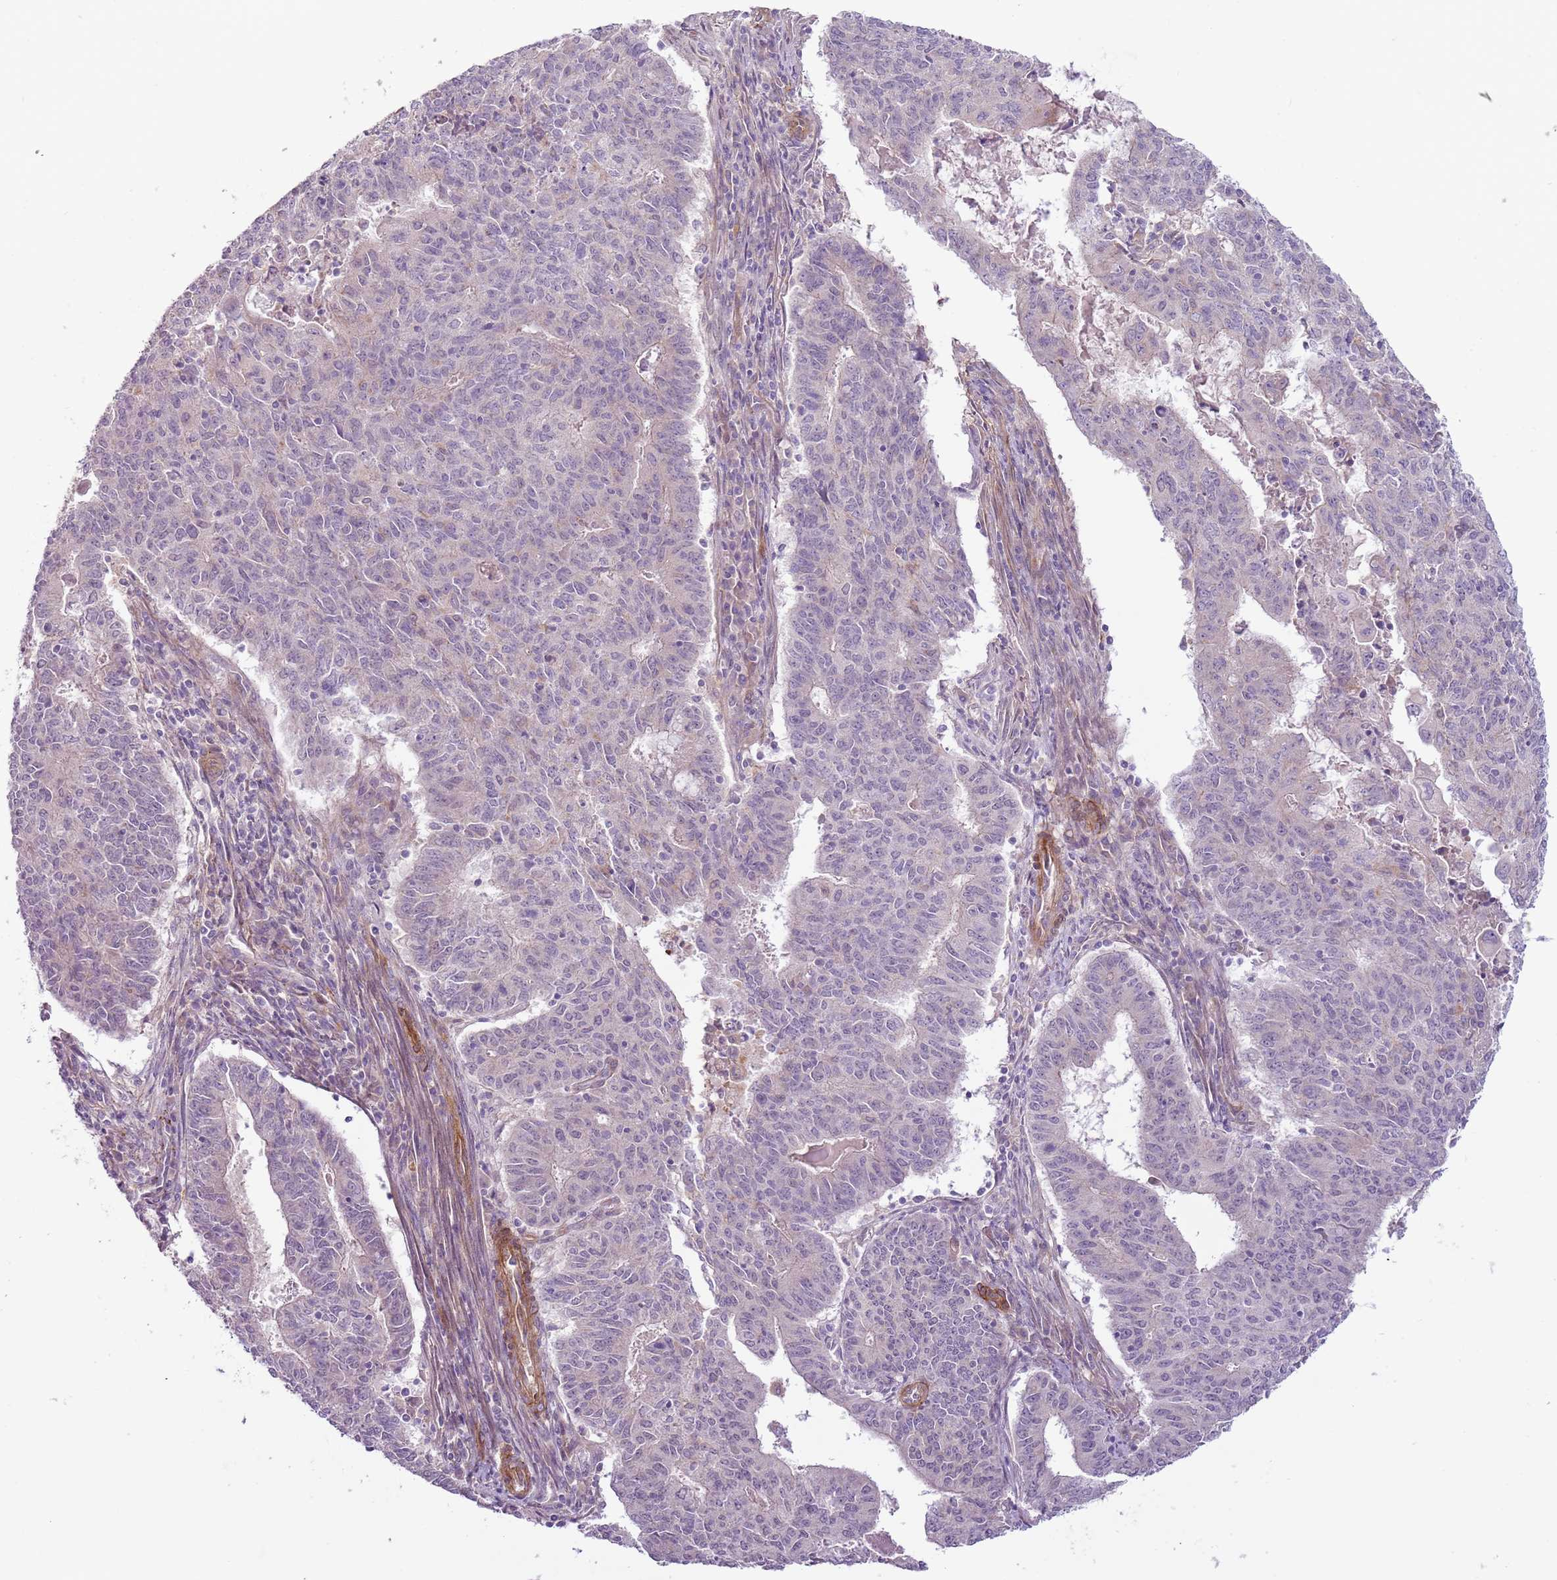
{"staining": {"intensity": "negative", "quantity": "none", "location": "none"}, "tissue": "endometrial cancer", "cell_type": "Tumor cells", "image_type": "cancer", "snomed": [{"axis": "morphology", "description": "Adenocarcinoma, NOS"}, {"axis": "topography", "description": "Endometrium"}], "caption": "Tumor cells show no significant protein positivity in endometrial cancer.", "gene": "MRO", "patient": {"sex": "female", "age": 59}}